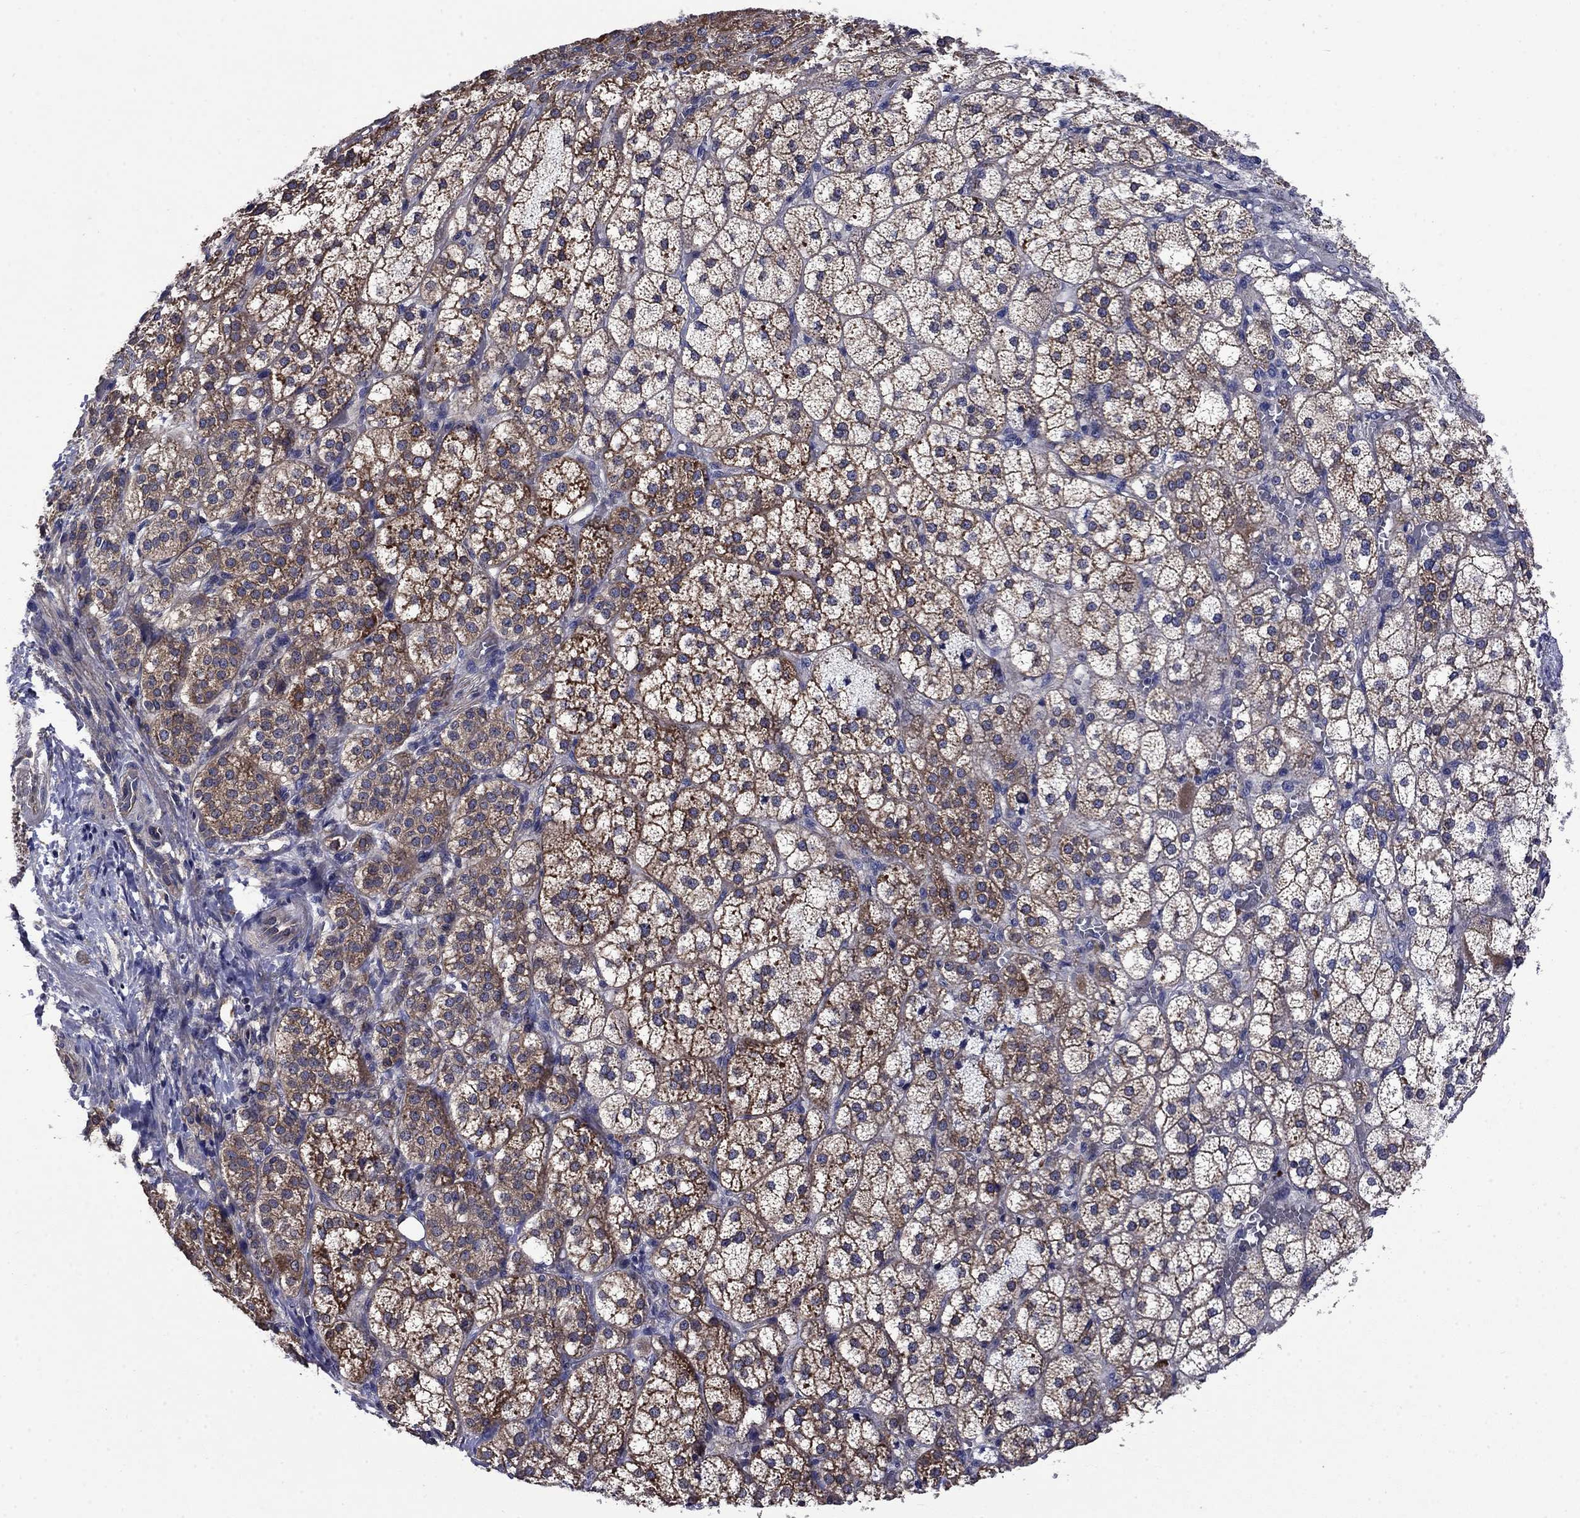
{"staining": {"intensity": "strong", "quantity": ">75%", "location": "cytoplasmic/membranous"}, "tissue": "adrenal gland", "cell_type": "Glandular cells", "image_type": "normal", "snomed": [{"axis": "morphology", "description": "Normal tissue, NOS"}, {"axis": "topography", "description": "Adrenal gland"}], "caption": "The histopathology image displays staining of benign adrenal gland, revealing strong cytoplasmic/membranous protein expression (brown color) within glandular cells.", "gene": "KIF22", "patient": {"sex": "female", "age": 60}}